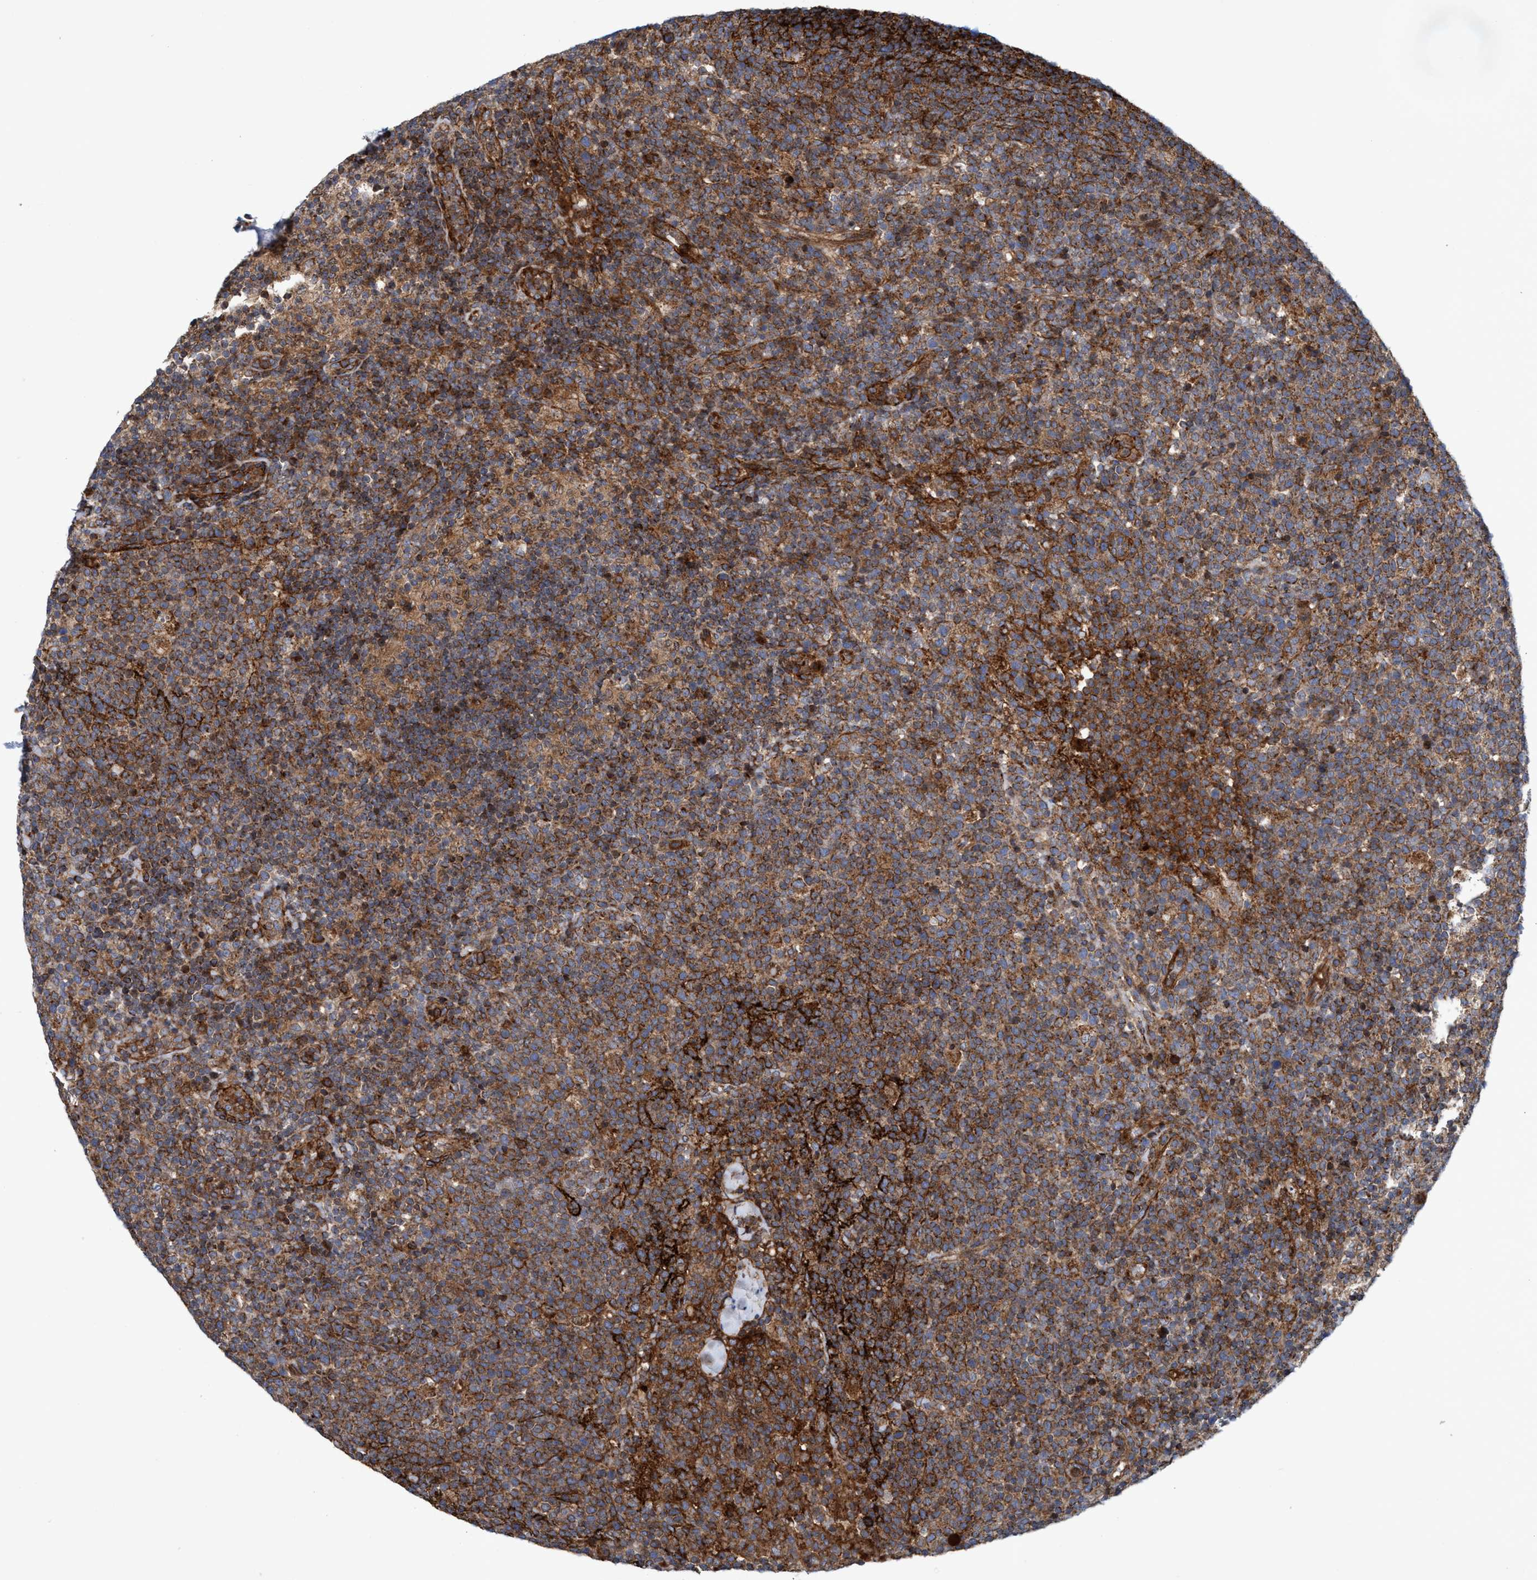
{"staining": {"intensity": "strong", "quantity": "25%-75%", "location": "cytoplasmic/membranous"}, "tissue": "lymphoma", "cell_type": "Tumor cells", "image_type": "cancer", "snomed": [{"axis": "morphology", "description": "Malignant lymphoma, non-Hodgkin's type, High grade"}, {"axis": "topography", "description": "Lymph node"}], "caption": "Immunohistochemistry micrograph of neoplastic tissue: human high-grade malignant lymphoma, non-Hodgkin's type stained using immunohistochemistry exhibits high levels of strong protein expression localized specifically in the cytoplasmic/membranous of tumor cells, appearing as a cytoplasmic/membranous brown color.", "gene": "SLC16A3", "patient": {"sex": "male", "age": 61}}